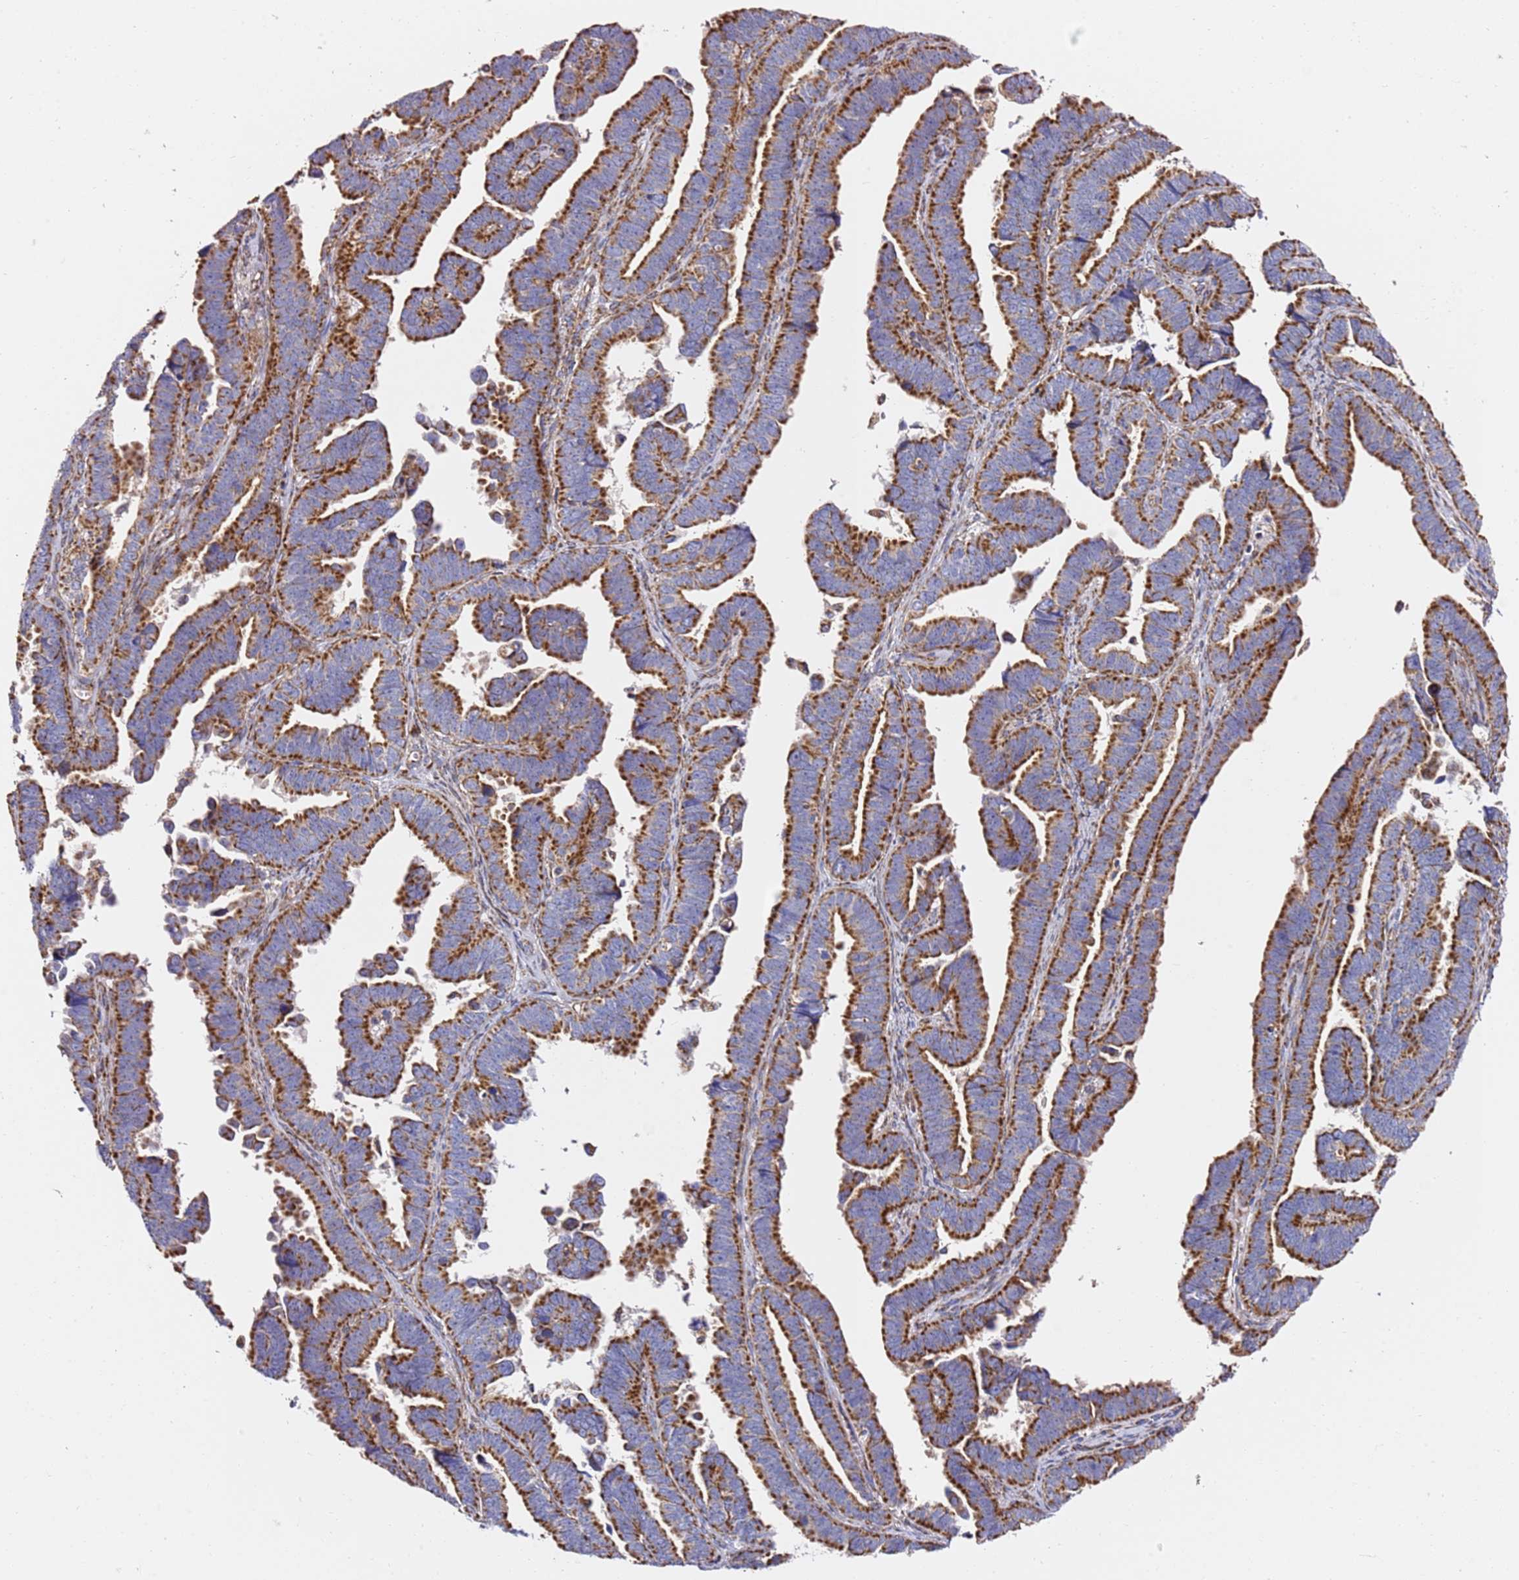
{"staining": {"intensity": "strong", "quantity": ">75%", "location": "cytoplasmic/membranous"}, "tissue": "endometrial cancer", "cell_type": "Tumor cells", "image_type": "cancer", "snomed": [{"axis": "morphology", "description": "Adenocarcinoma, NOS"}, {"axis": "topography", "description": "Endometrium"}], "caption": "Immunohistochemical staining of human endometrial adenocarcinoma exhibits high levels of strong cytoplasmic/membranous staining in approximately >75% of tumor cells.", "gene": "NDUFA3", "patient": {"sex": "female", "age": 75}}